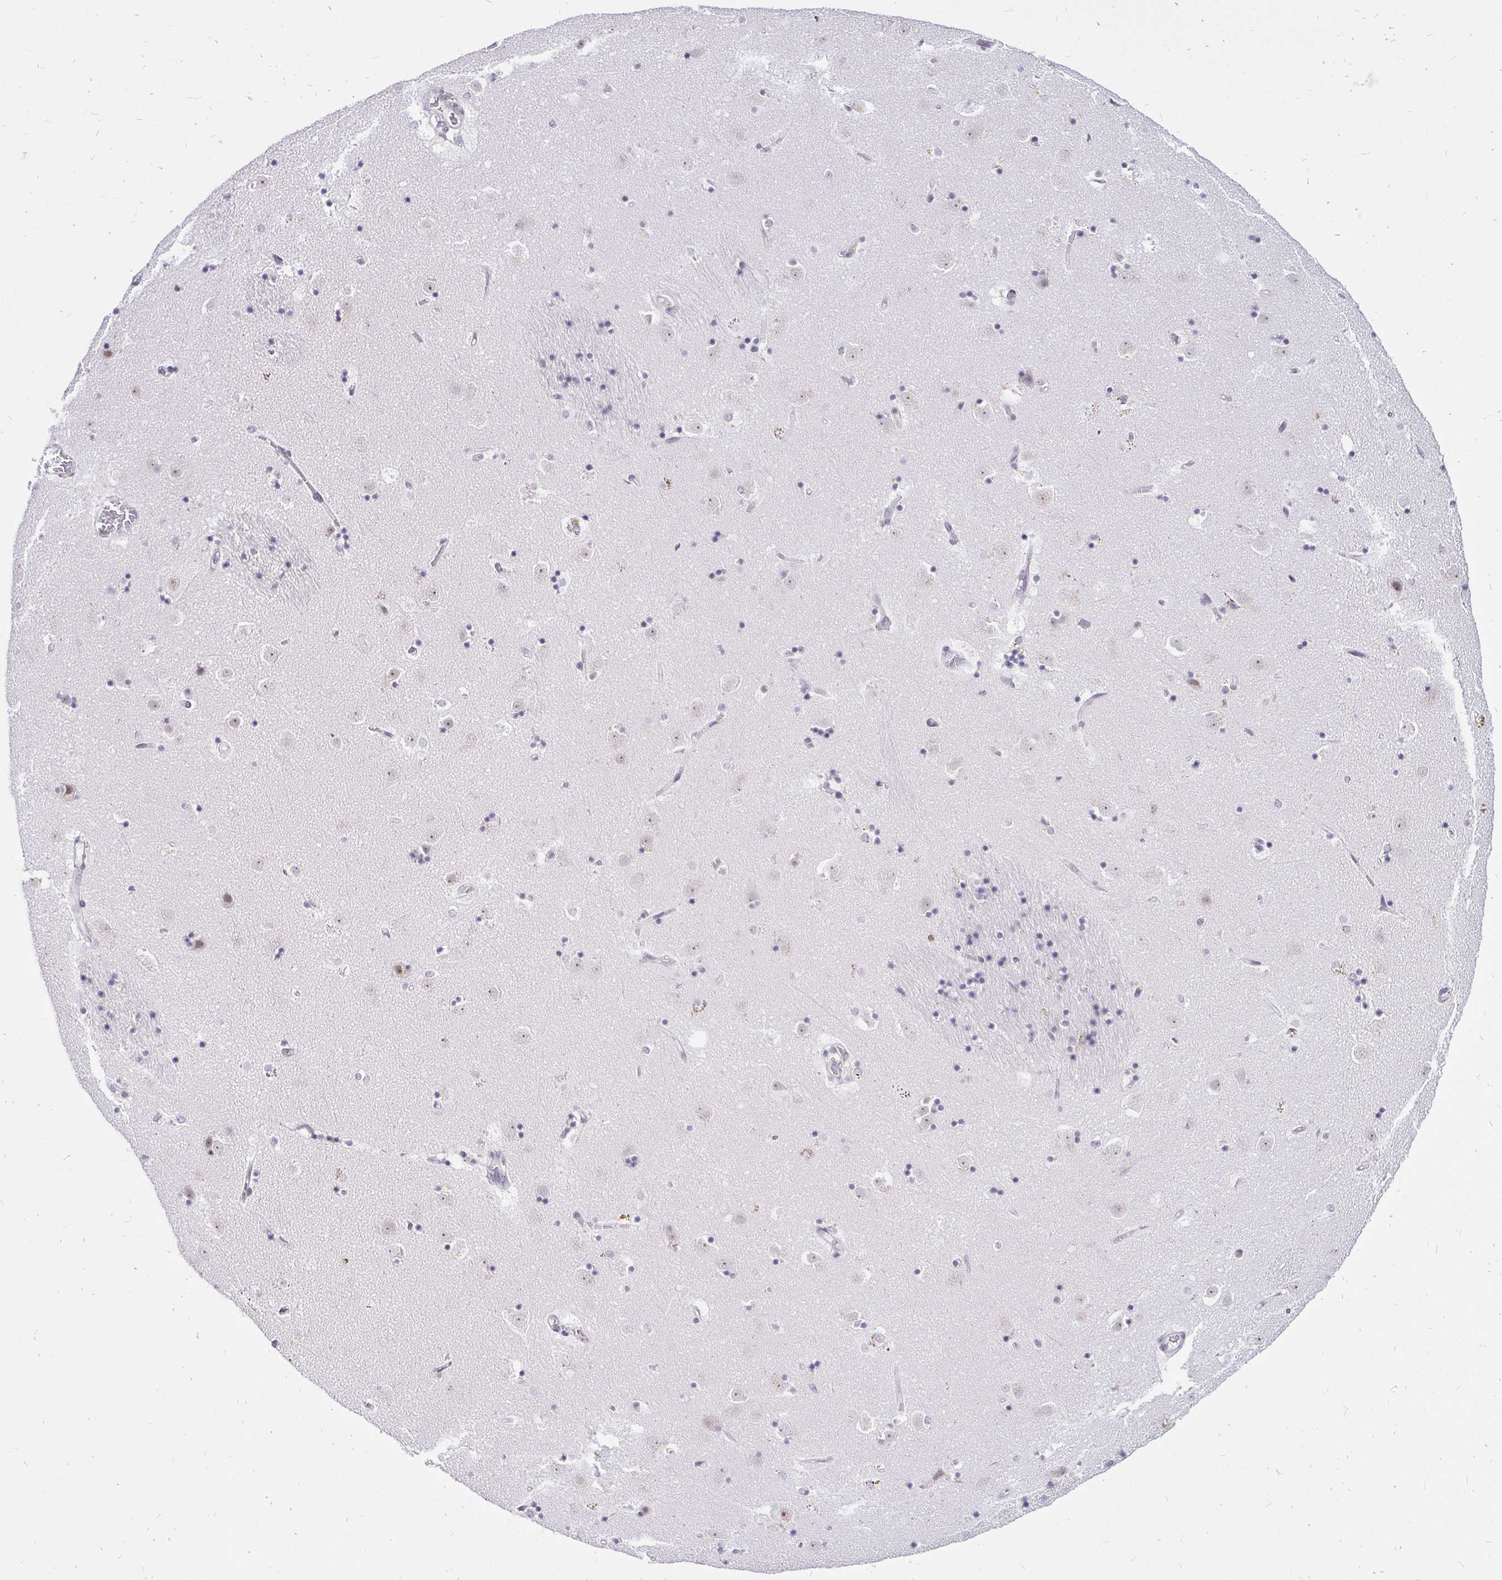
{"staining": {"intensity": "weak", "quantity": "<25%", "location": "nuclear"}, "tissue": "caudate", "cell_type": "Glial cells", "image_type": "normal", "snomed": [{"axis": "morphology", "description": "Normal tissue, NOS"}, {"axis": "topography", "description": "Lateral ventricle wall"}], "caption": "Unremarkable caudate was stained to show a protein in brown. There is no significant staining in glial cells. The staining is performed using DAB brown chromogen with nuclei counter-stained in using hematoxylin.", "gene": "ZNF860", "patient": {"sex": "male", "age": 58}}